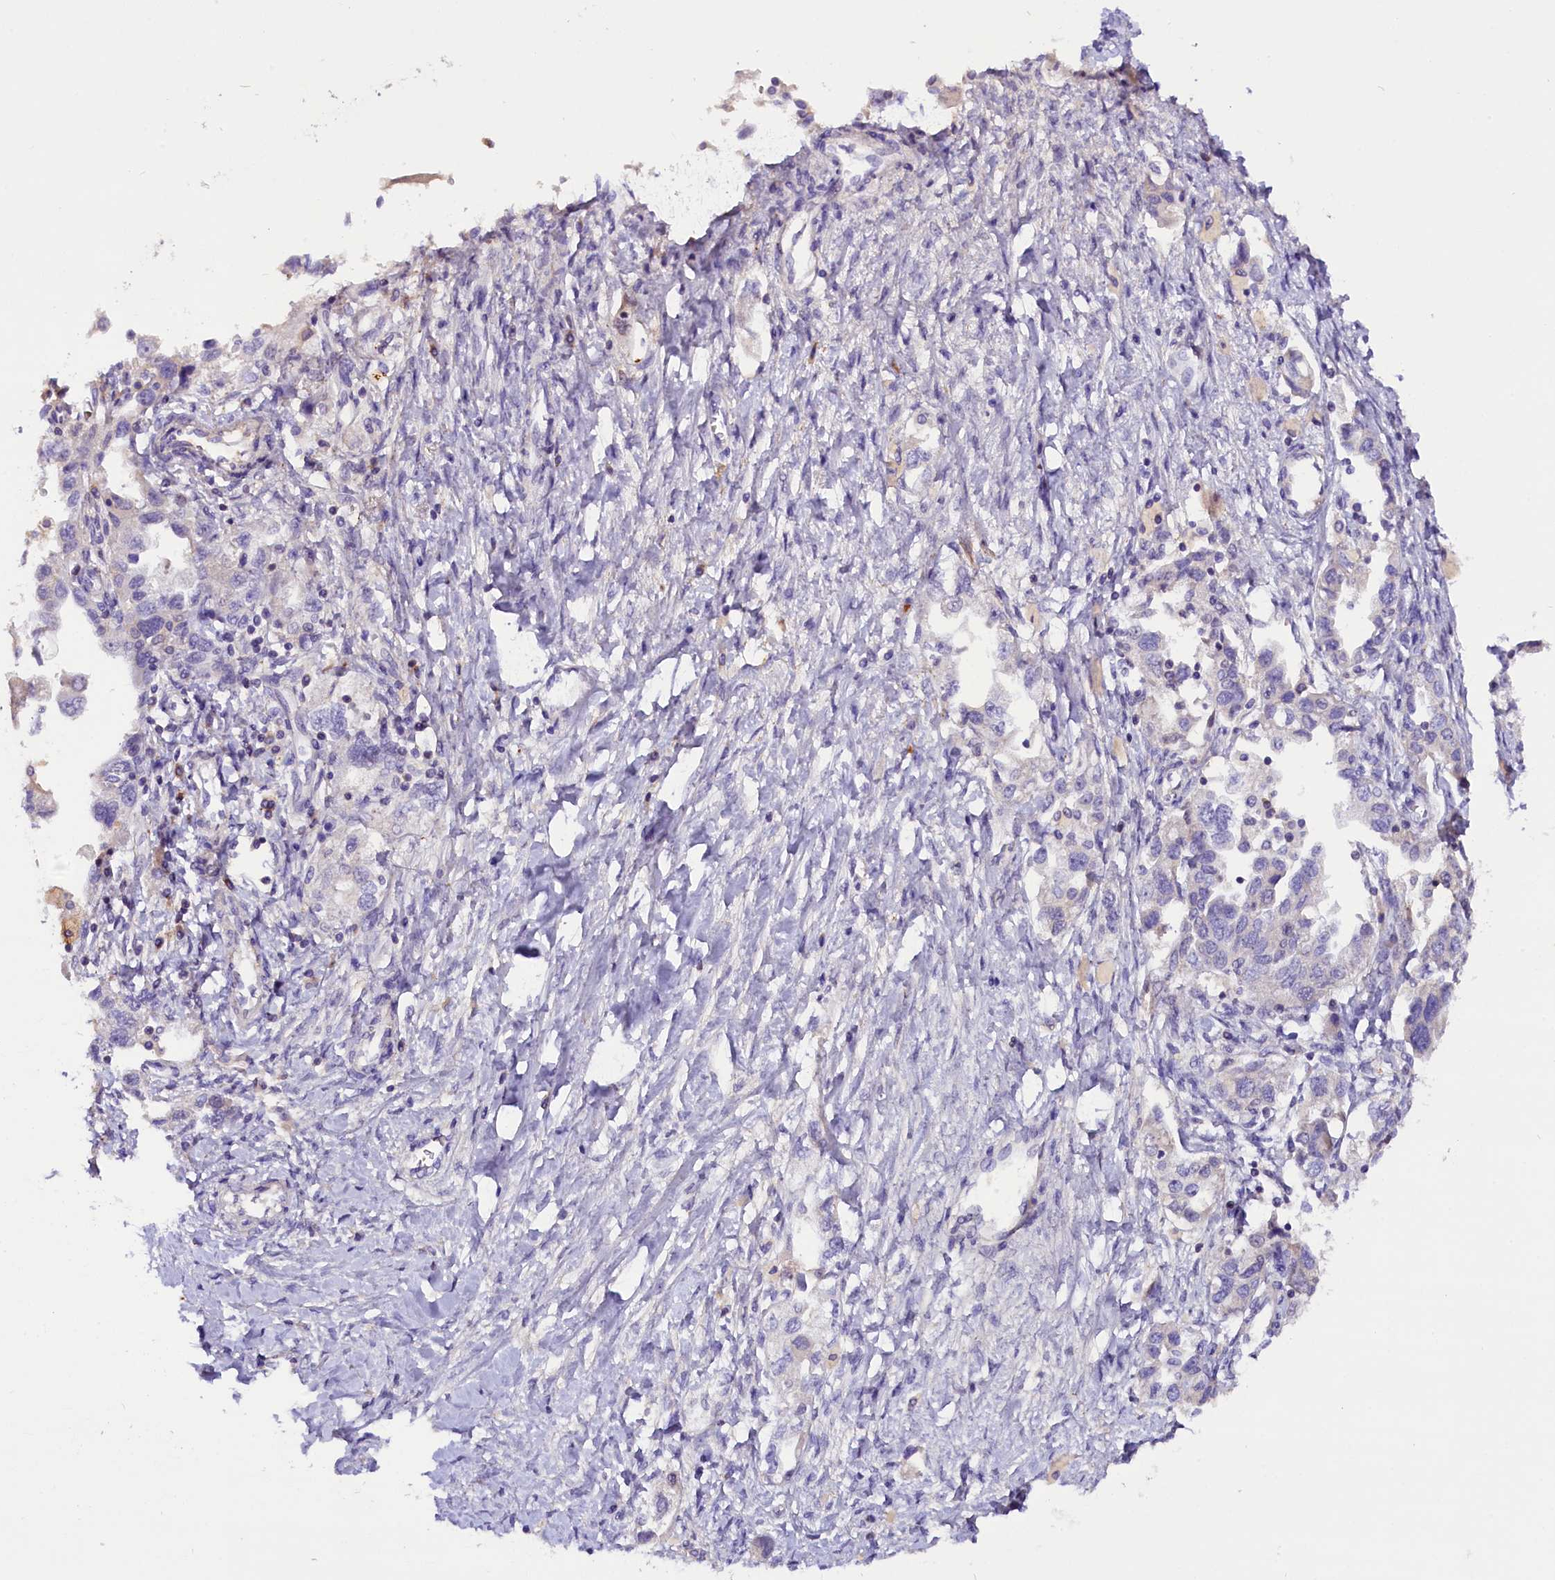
{"staining": {"intensity": "negative", "quantity": "none", "location": "none"}, "tissue": "ovarian cancer", "cell_type": "Tumor cells", "image_type": "cancer", "snomed": [{"axis": "morphology", "description": "Carcinoma, NOS"}, {"axis": "morphology", "description": "Cystadenocarcinoma, serous, NOS"}, {"axis": "topography", "description": "Ovary"}], "caption": "Immunohistochemistry (IHC) micrograph of ovarian serous cystadenocarcinoma stained for a protein (brown), which displays no positivity in tumor cells.", "gene": "MEX3B", "patient": {"sex": "female", "age": 69}}